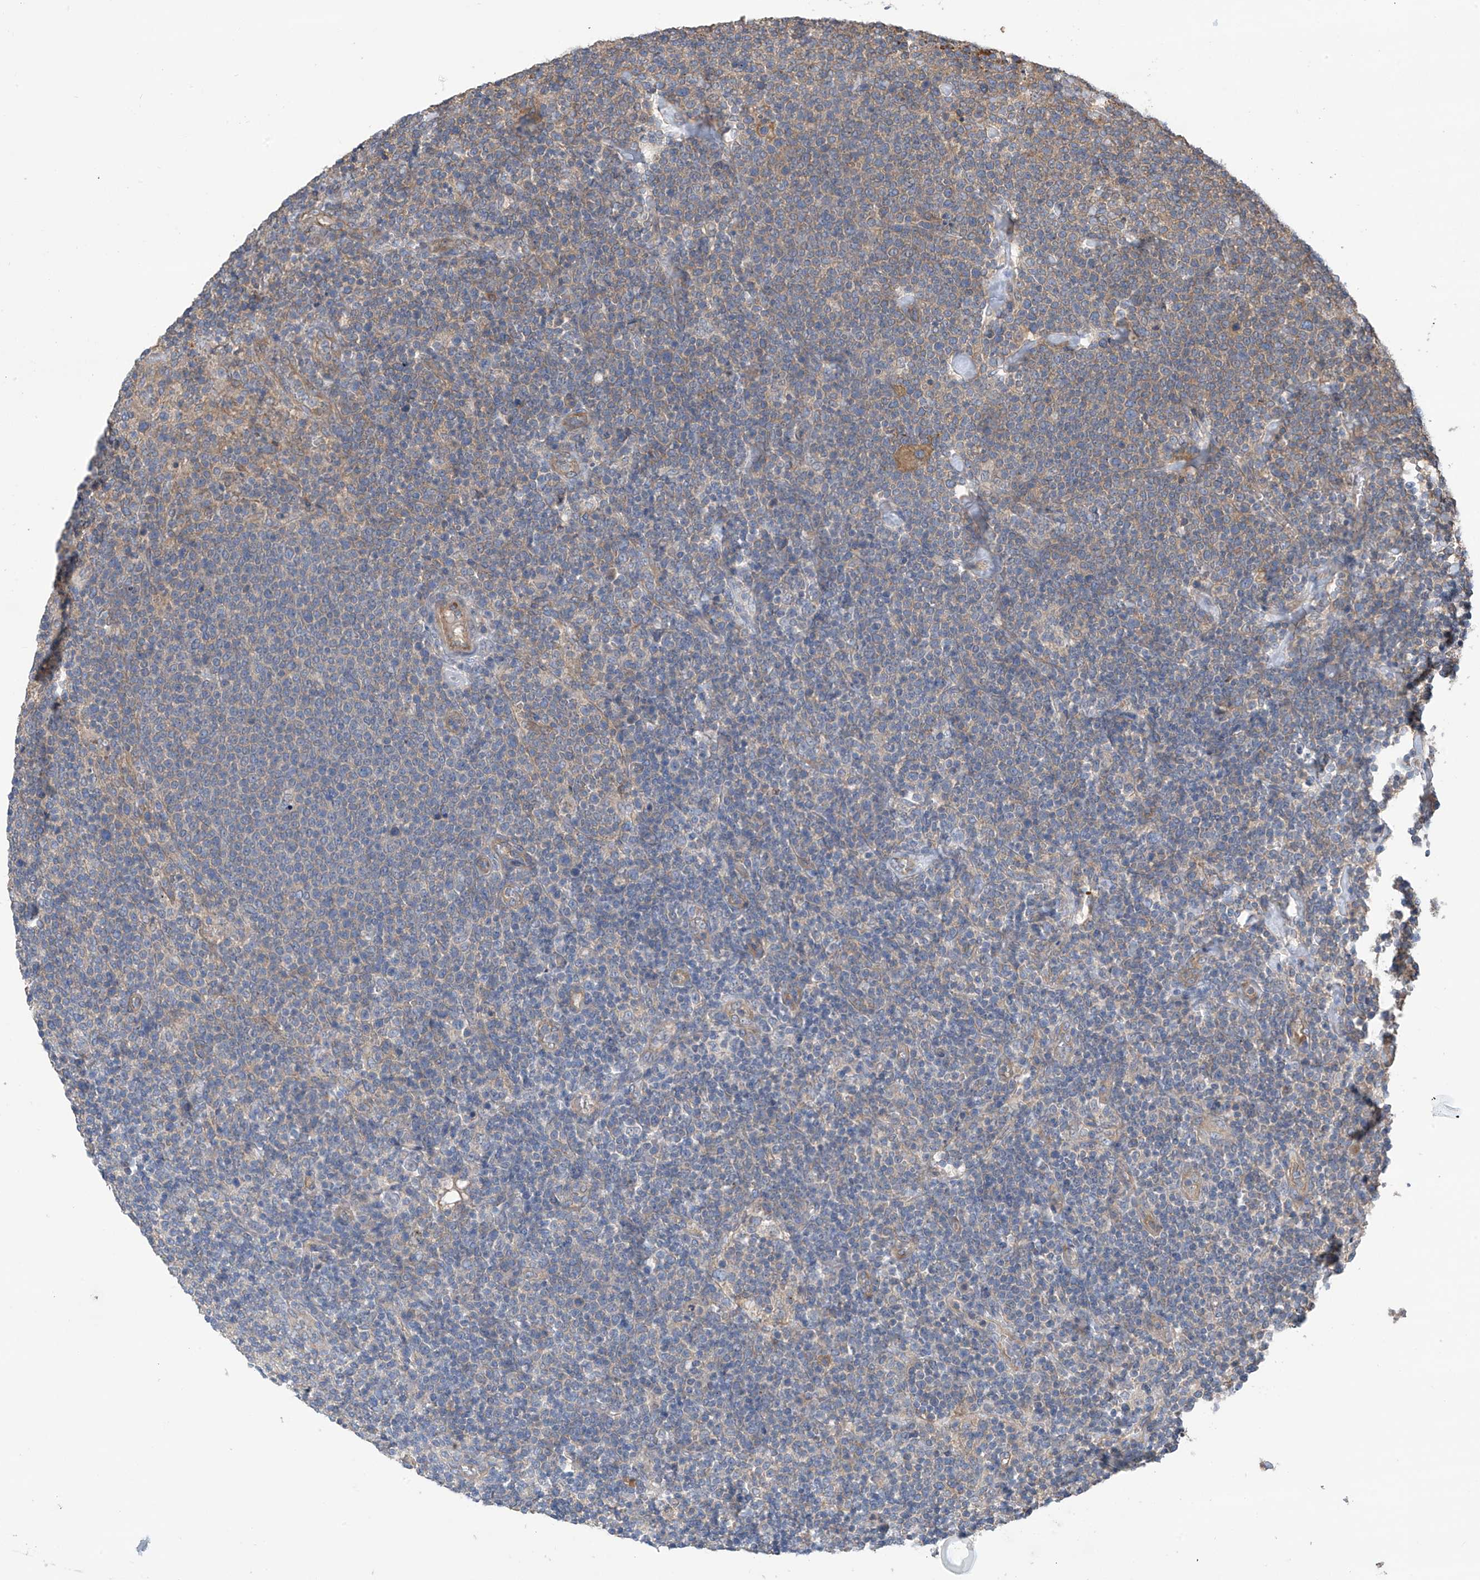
{"staining": {"intensity": "negative", "quantity": "none", "location": "none"}, "tissue": "lymphoma", "cell_type": "Tumor cells", "image_type": "cancer", "snomed": [{"axis": "morphology", "description": "Malignant lymphoma, non-Hodgkin's type, High grade"}, {"axis": "topography", "description": "Lymph node"}], "caption": "Photomicrograph shows no protein staining in tumor cells of malignant lymphoma, non-Hodgkin's type (high-grade) tissue.", "gene": "PHACTR4", "patient": {"sex": "male", "age": 61}}